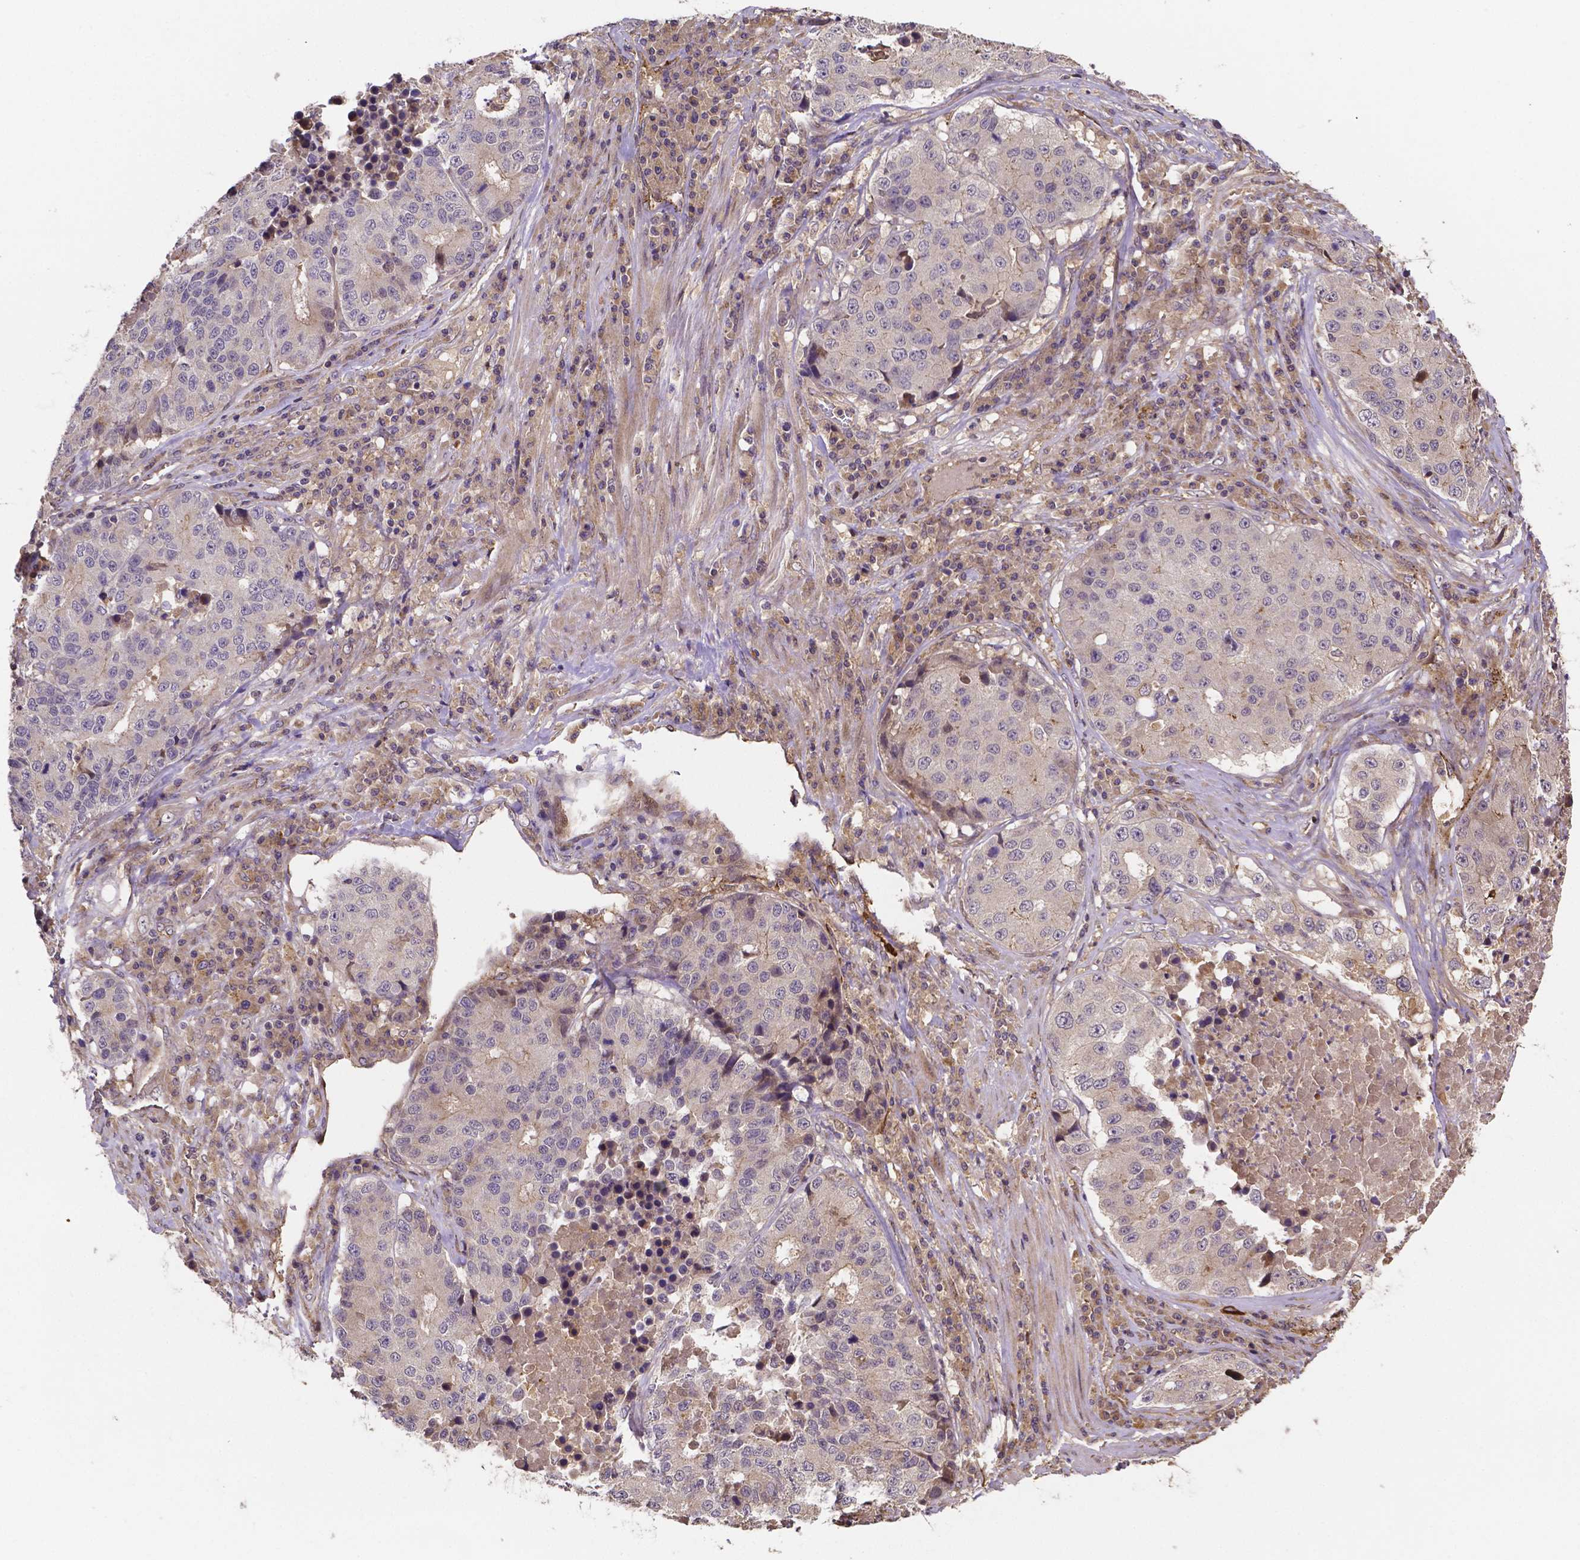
{"staining": {"intensity": "negative", "quantity": "none", "location": "none"}, "tissue": "stomach cancer", "cell_type": "Tumor cells", "image_type": "cancer", "snomed": [{"axis": "morphology", "description": "Adenocarcinoma, NOS"}, {"axis": "topography", "description": "Stomach"}], "caption": "High power microscopy histopathology image of an IHC photomicrograph of stomach cancer, revealing no significant staining in tumor cells.", "gene": "RNF123", "patient": {"sex": "male", "age": 71}}